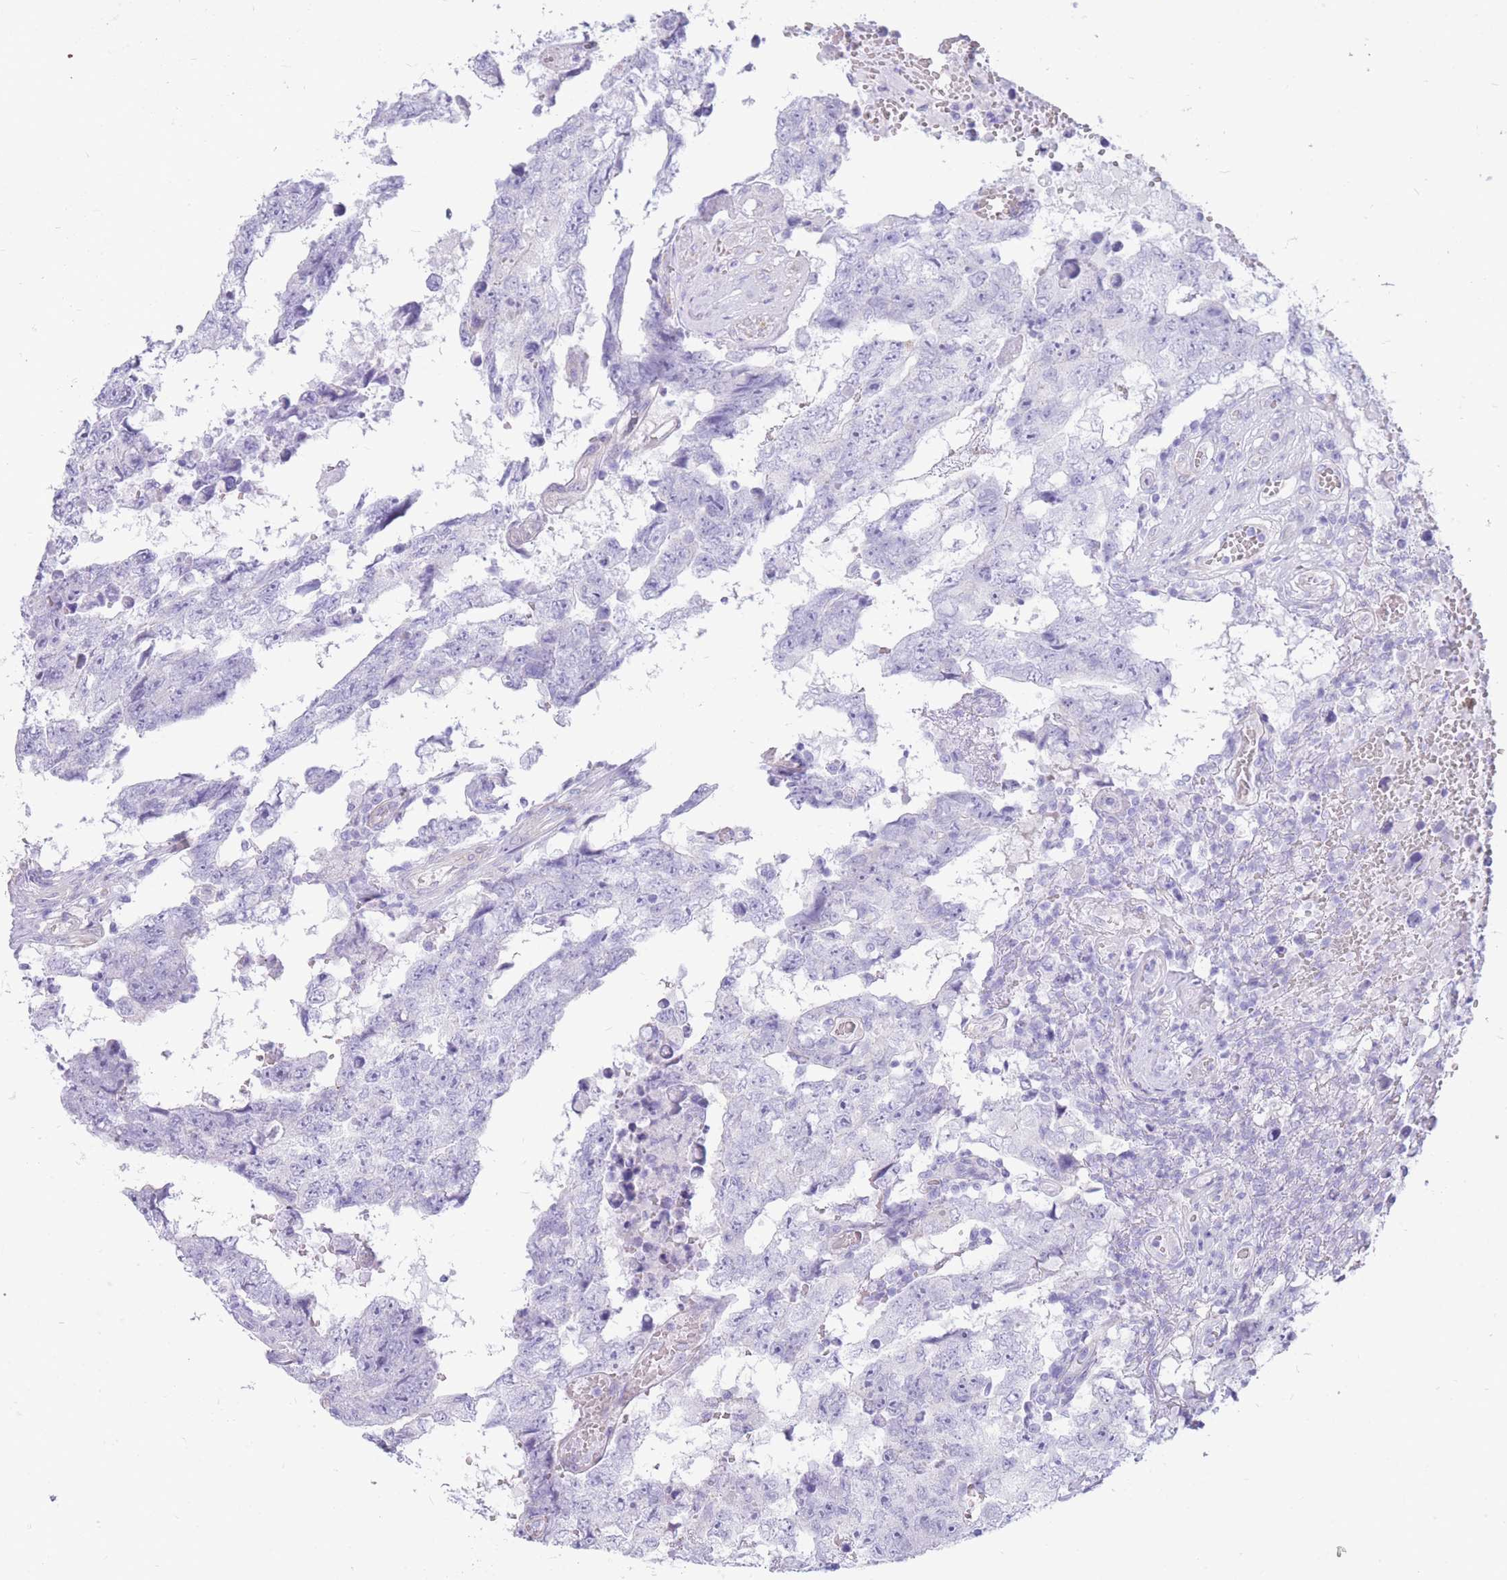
{"staining": {"intensity": "negative", "quantity": "none", "location": "none"}, "tissue": "testis cancer", "cell_type": "Tumor cells", "image_type": "cancer", "snomed": [{"axis": "morphology", "description": "Carcinoma, Embryonal, NOS"}, {"axis": "topography", "description": "Testis"}], "caption": "An image of human embryonal carcinoma (testis) is negative for staining in tumor cells. The staining is performed using DAB brown chromogen with nuclei counter-stained in using hematoxylin.", "gene": "MTSS2", "patient": {"sex": "male", "age": 25}}